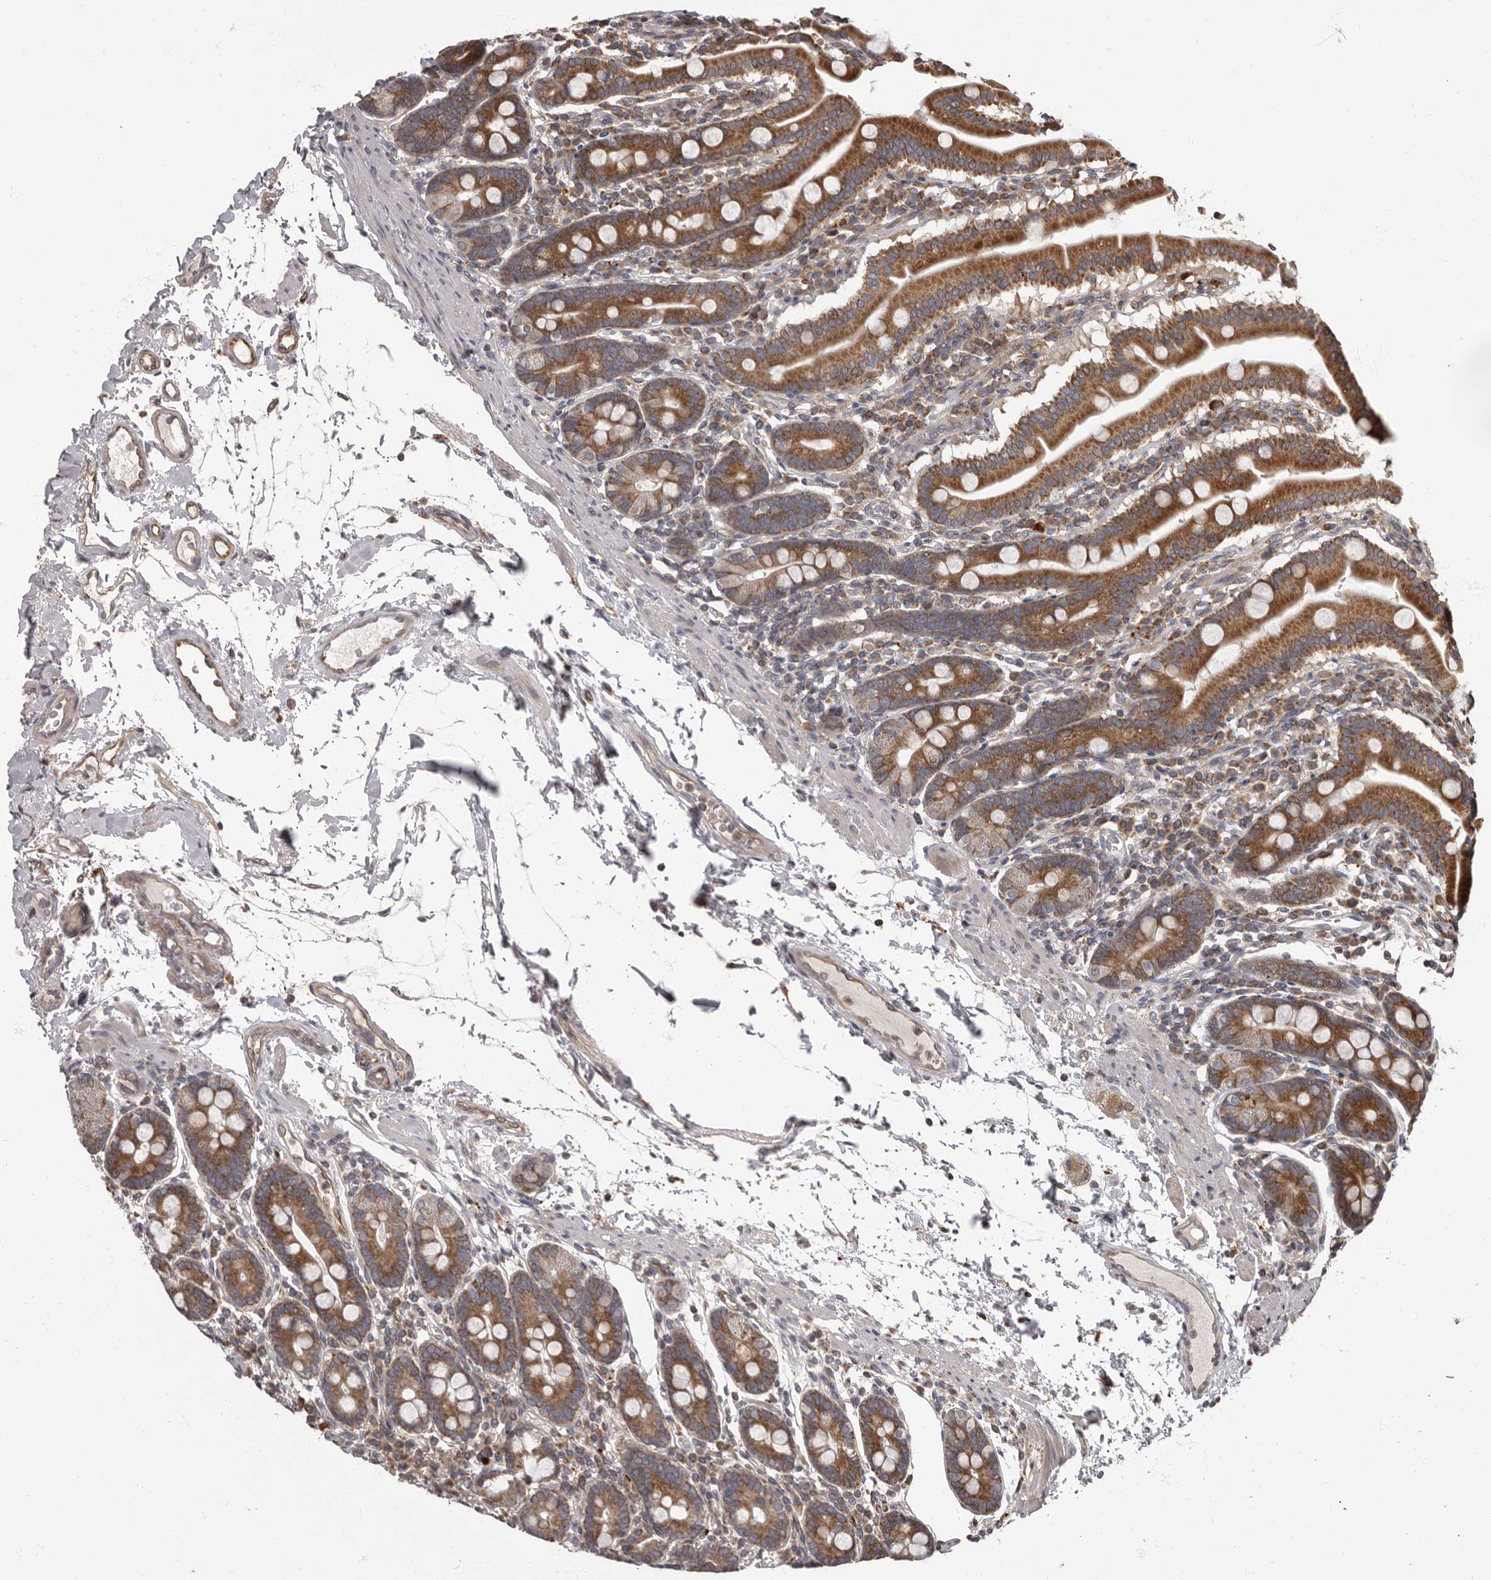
{"staining": {"intensity": "moderate", "quantity": ">75%", "location": "cytoplasmic/membranous"}, "tissue": "duodenum", "cell_type": "Glandular cells", "image_type": "normal", "snomed": [{"axis": "morphology", "description": "Normal tissue, NOS"}, {"axis": "morphology", "description": "Adenocarcinoma, NOS"}, {"axis": "topography", "description": "Pancreas"}, {"axis": "topography", "description": "Duodenum"}], "caption": "Moderate cytoplasmic/membranous protein positivity is identified in approximately >75% of glandular cells in duodenum. Using DAB (brown) and hematoxylin (blue) stains, captured at high magnification using brightfield microscopy.", "gene": "ADCY2", "patient": {"sex": "male", "age": 50}}